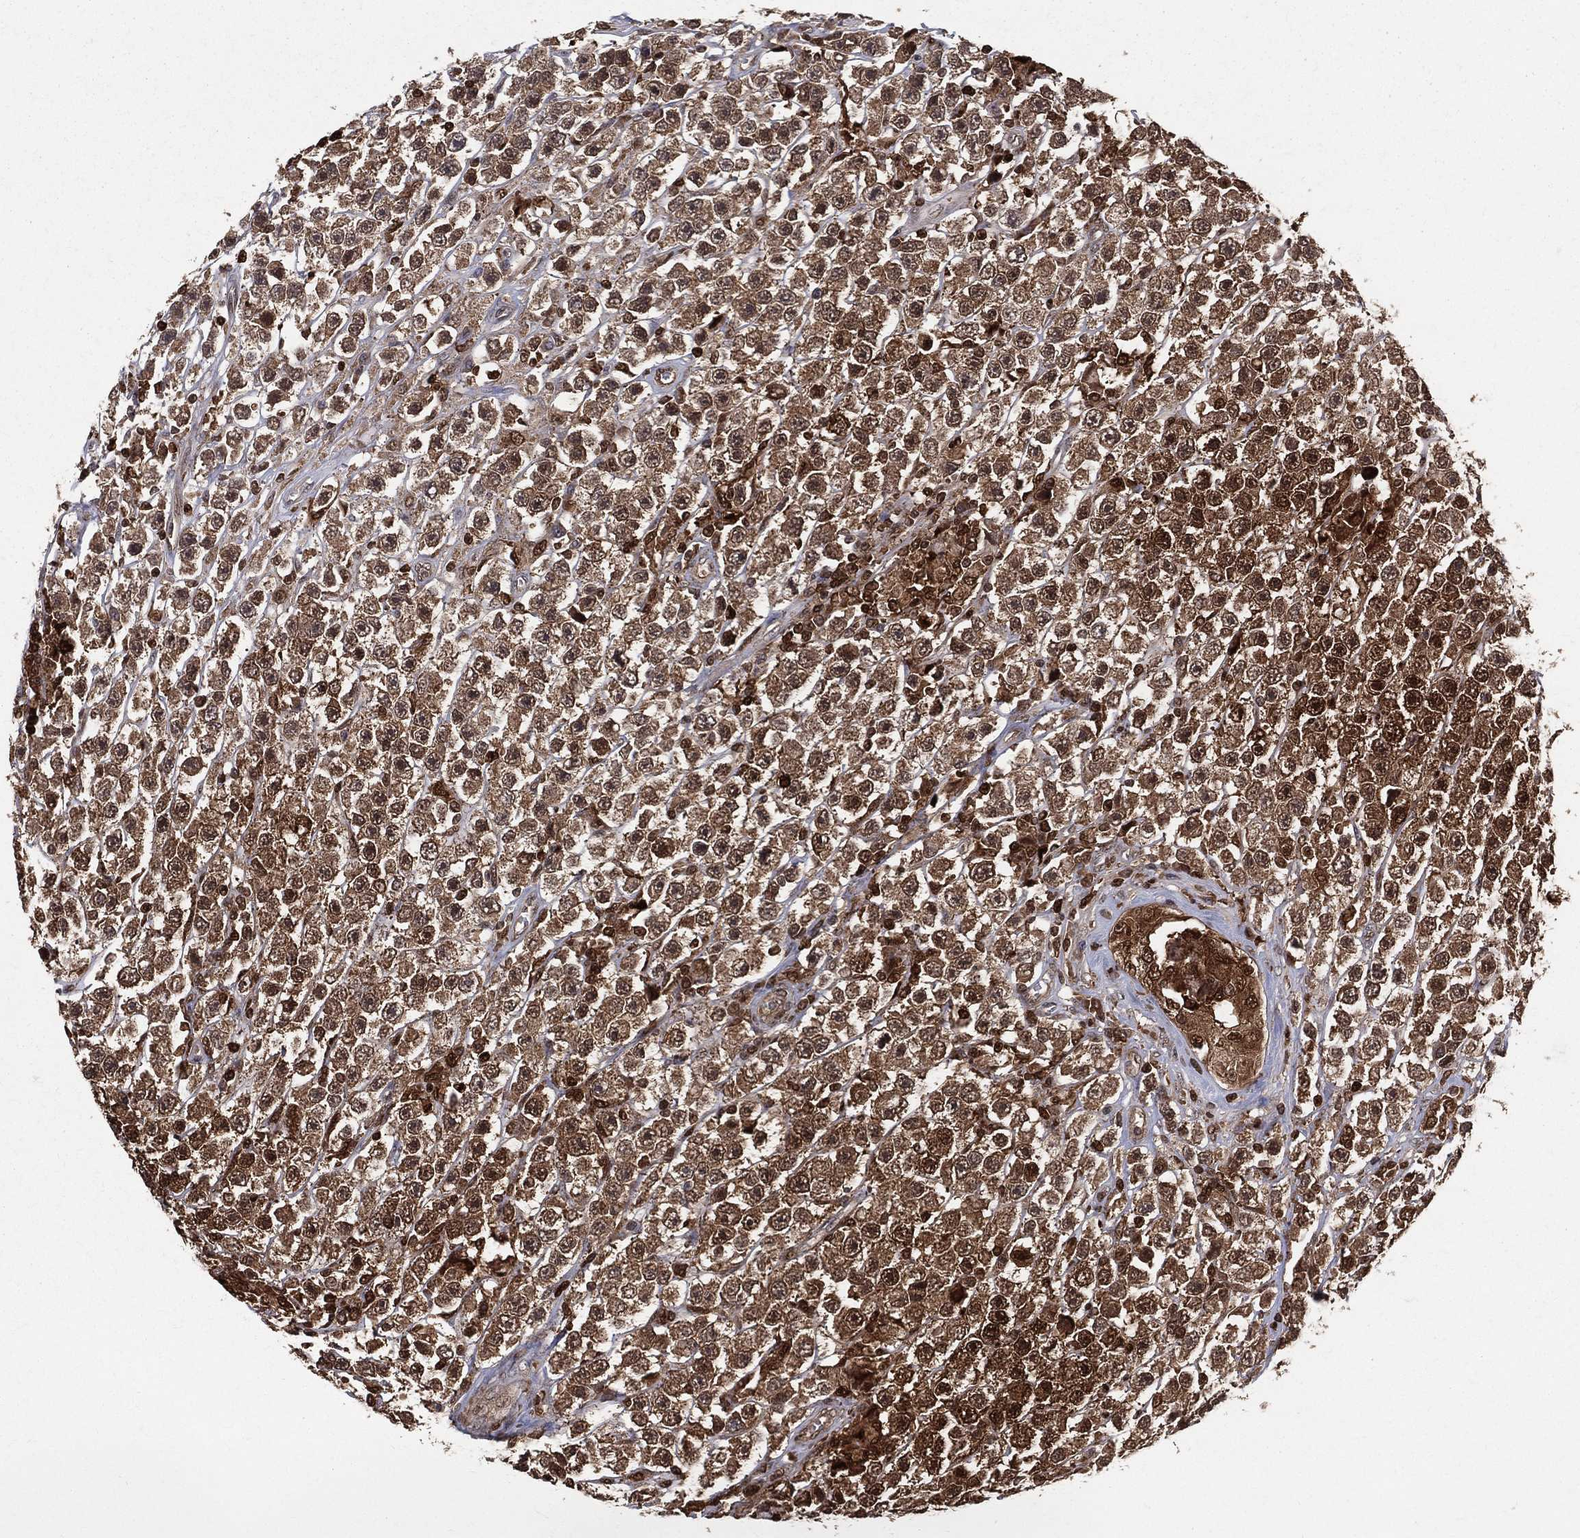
{"staining": {"intensity": "strong", "quantity": "25%-75%", "location": "cytoplasmic/membranous,nuclear"}, "tissue": "testis cancer", "cell_type": "Tumor cells", "image_type": "cancer", "snomed": [{"axis": "morphology", "description": "Seminoma, NOS"}, {"axis": "topography", "description": "Testis"}], "caption": "The micrograph exhibits immunohistochemical staining of testis cancer (seminoma). There is strong cytoplasmic/membranous and nuclear staining is appreciated in about 25%-75% of tumor cells.", "gene": "ENO1", "patient": {"sex": "male", "age": 45}}